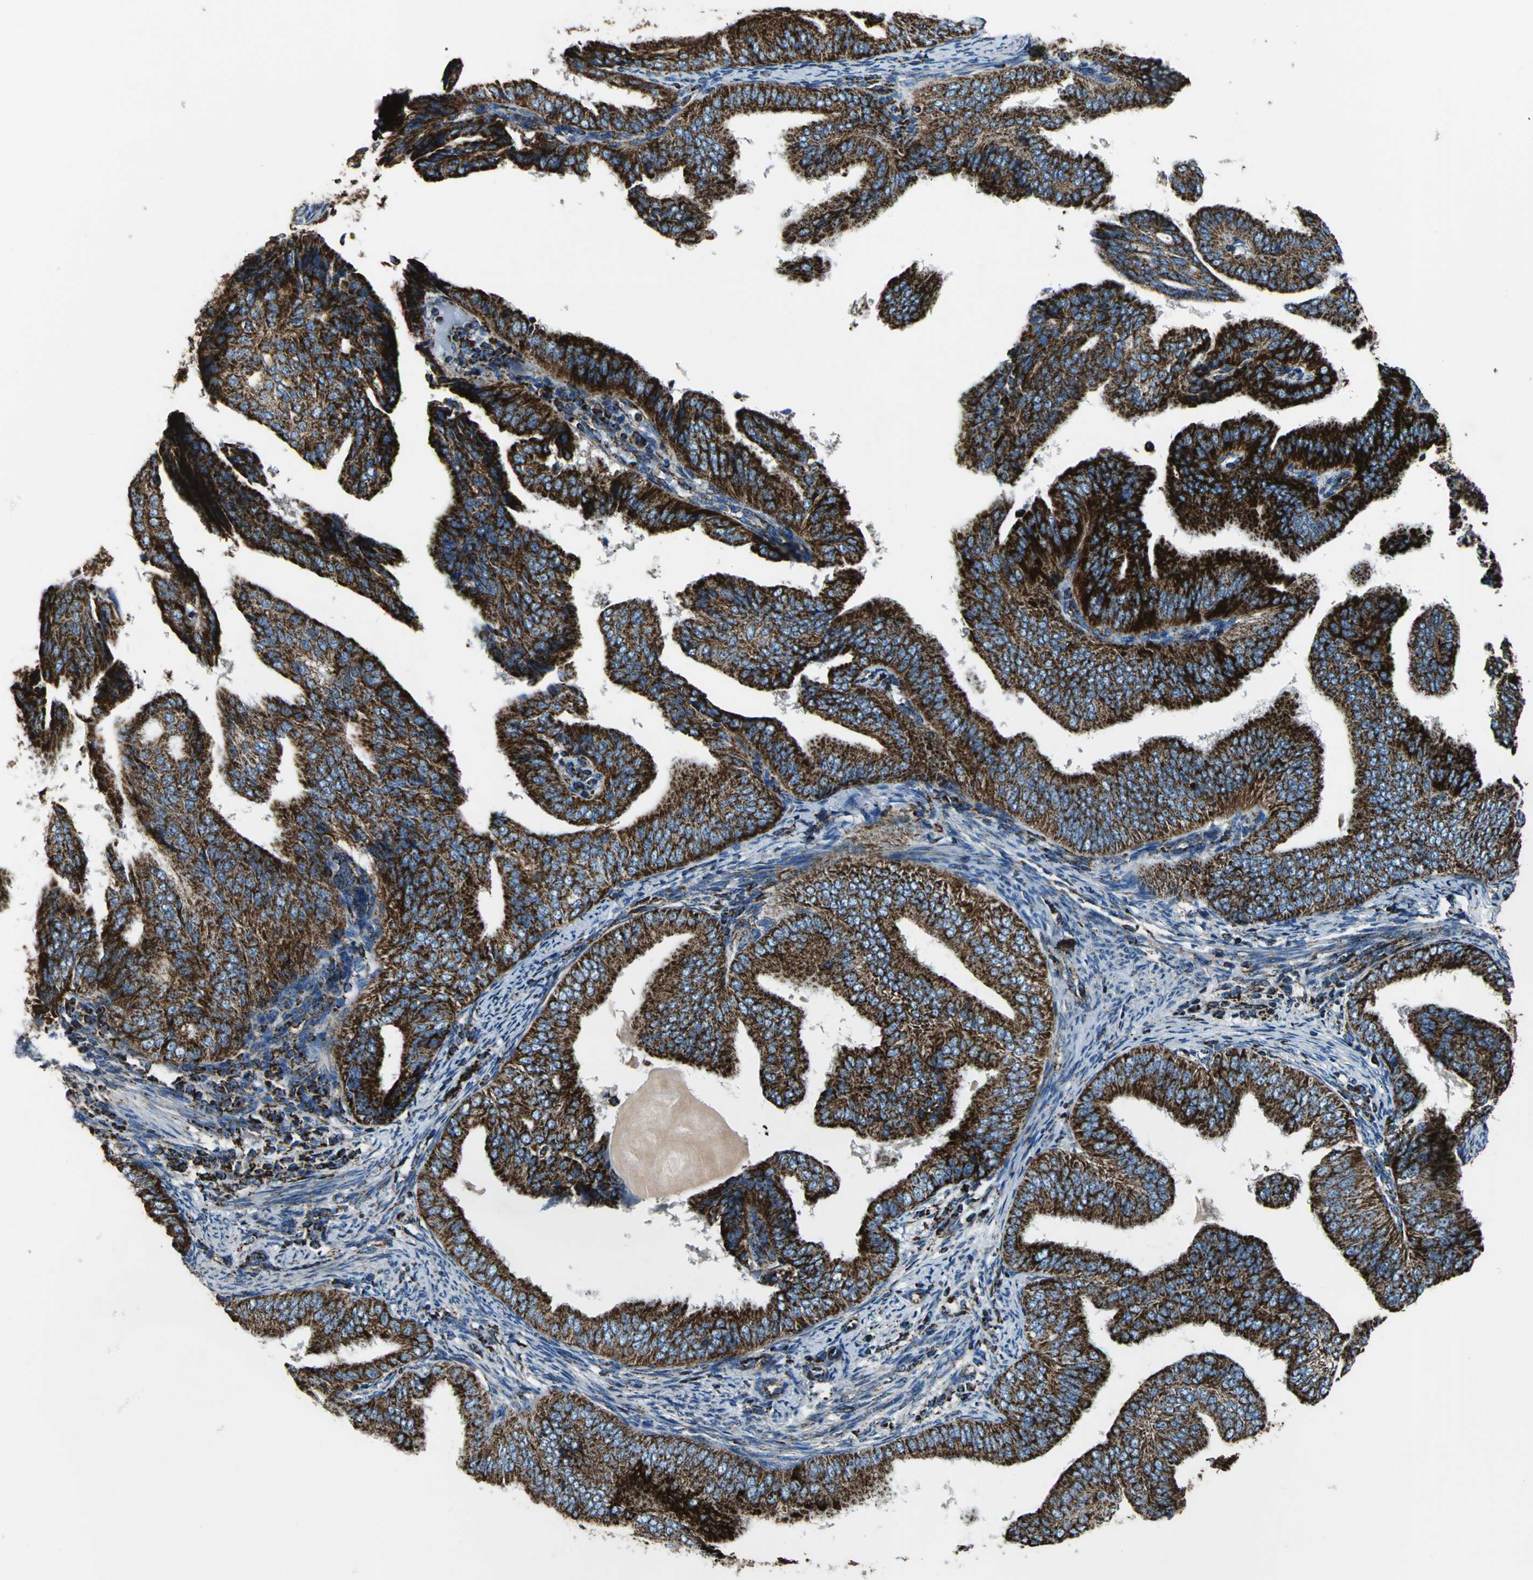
{"staining": {"intensity": "strong", "quantity": ">75%", "location": "cytoplasmic/membranous"}, "tissue": "endometrial cancer", "cell_type": "Tumor cells", "image_type": "cancer", "snomed": [{"axis": "morphology", "description": "Adenocarcinoma, NOS"}, {"axis": "topography", "description": "Endometrium"}], "caption": "Human endometrial adenocarcinoma stained for a protein (brown) reveals strong cytoplasmic/membranous positive positivity in approximately >75% of tumor cells.", "gene": "ECH1", "patient": {"sex": "female", "age": 58}}